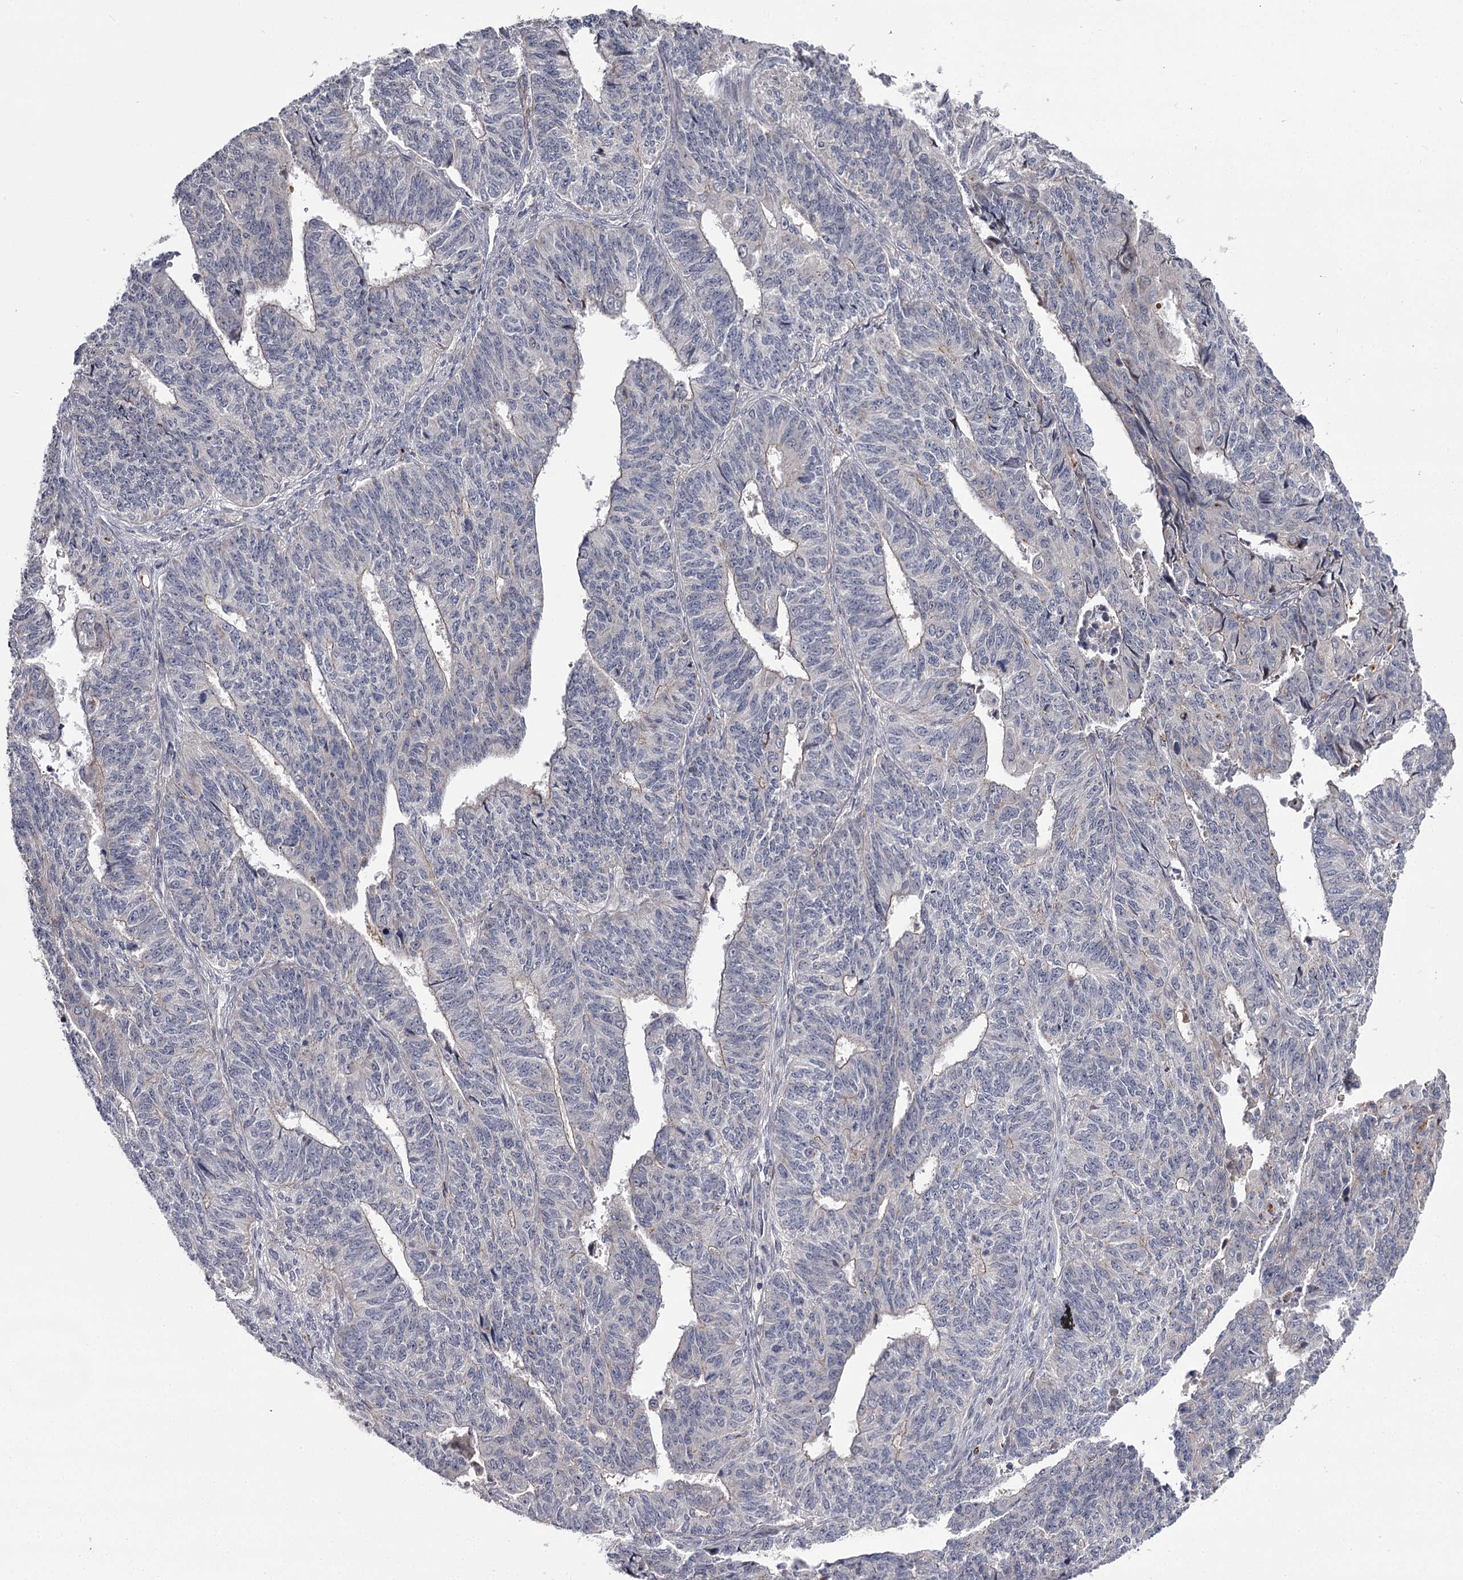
{"staining": {"intensity": "negative", "quantity": "none", "location": "none"}, "tissue": "endometrial cancer", "cell_type": "Tumor cells", "image_type": "cancer", "snomed": [{"axis": "morphology", "description": "Adenocarcinoma, NOS"}, {"axis": "topography", "description": "Endometrium"}], "caption": "This is an IHC image of human endometrial cancer (adenocarcinoma). There is no staining in tumor cells.", "gene": "RASSF6", "patient": {"sex": "female", "age": 32}}